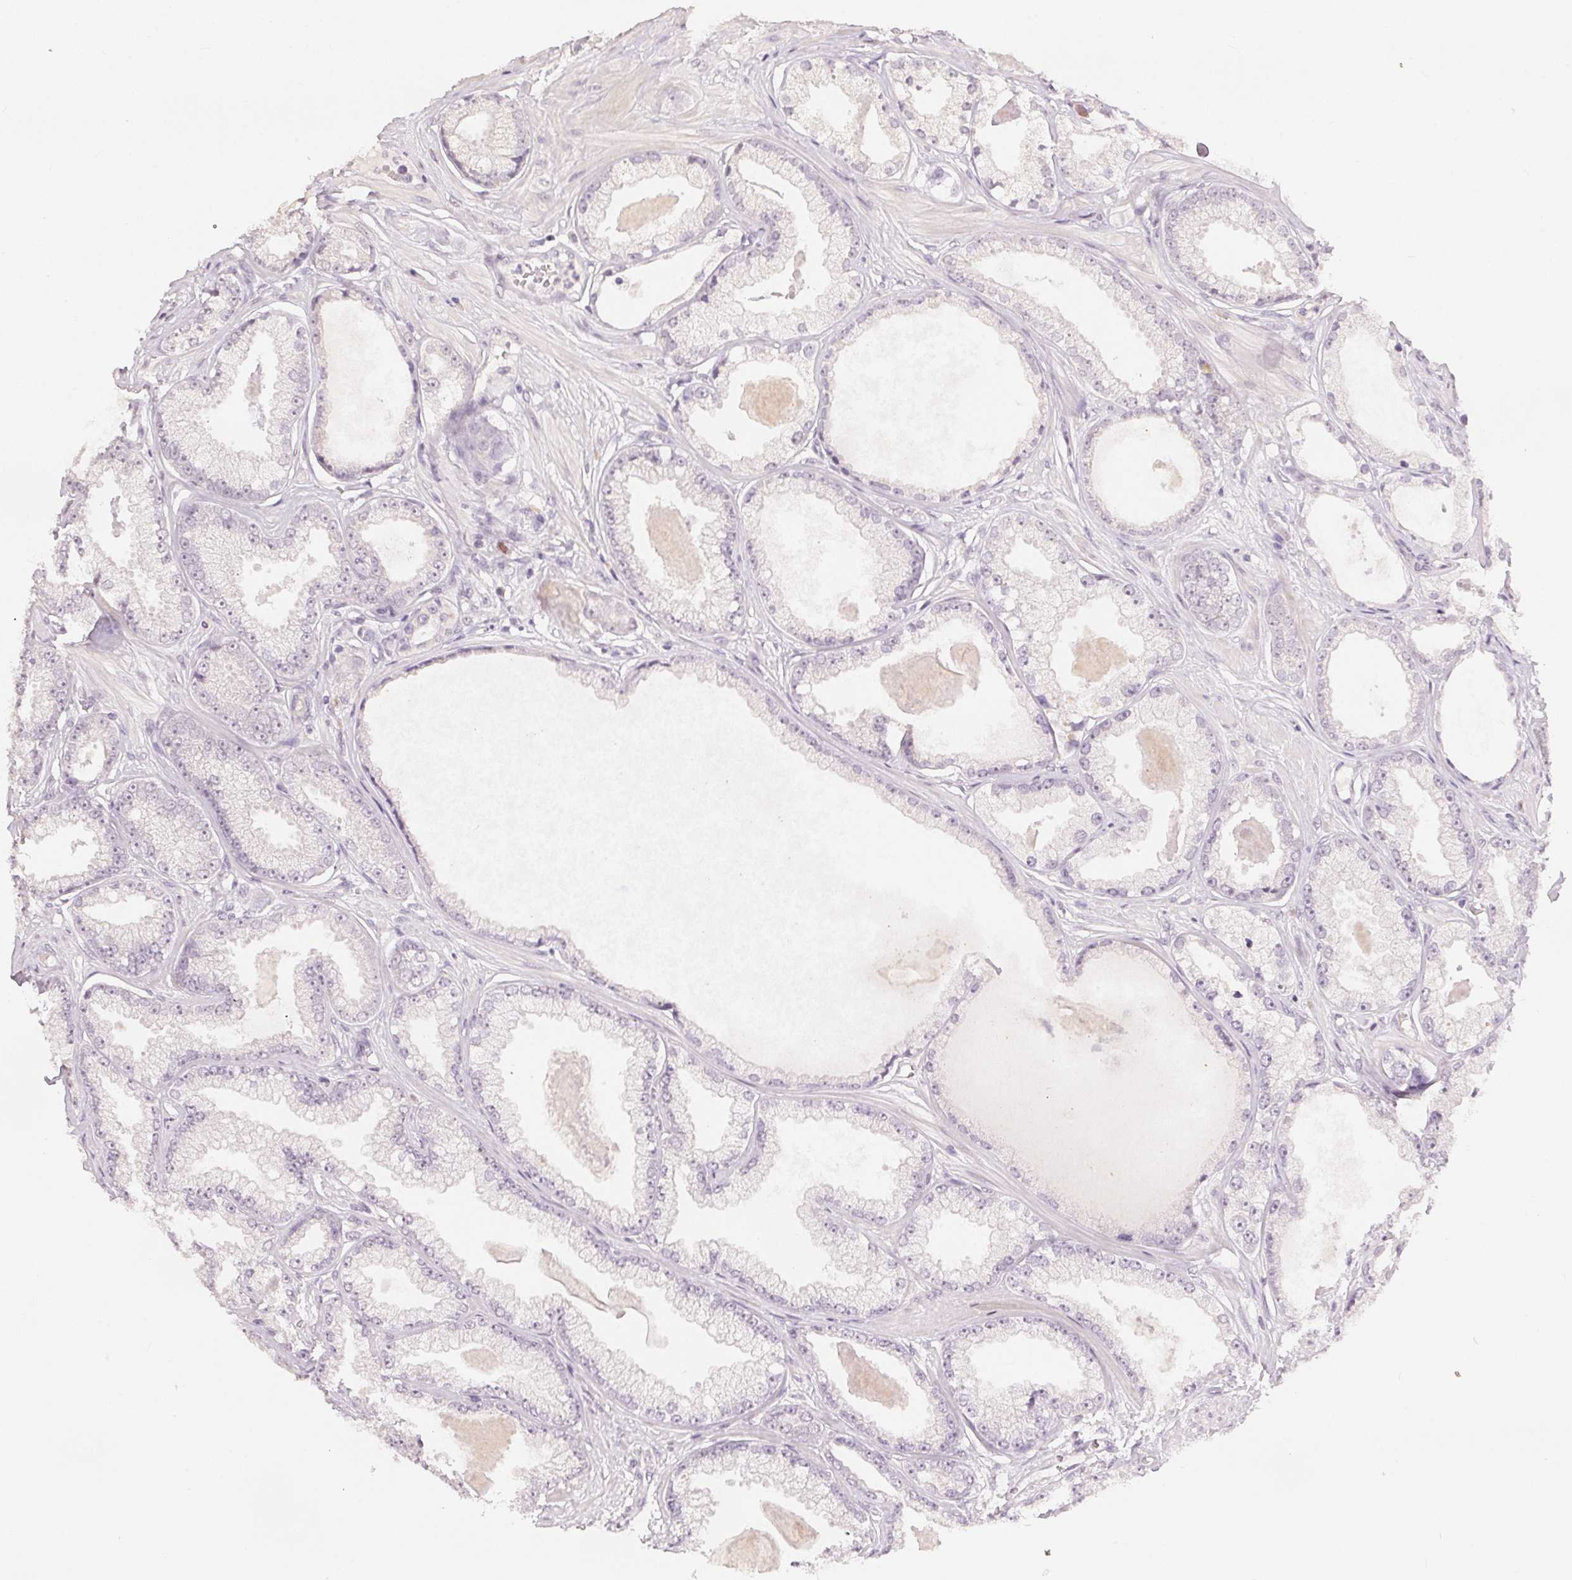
{"staining": {"intensity": "negative", "quantity": "none", "location": "none"}, "tissue": "prostate cancer", "cell_type": "Tumor cells", "image_type": "cancer", "snomed": [{"axis": "morphology", "description": "Adenocarcinoma, Low grade"}, {"axis": "topography", "description": "Prostate"}], "caption": "IHC histopathology image of neoplastic tissue: prostate low-grade adenocarcinoma stained with DAB (3,3'-diaminobenzidine) reveals no significant protein staining in tumor cells.", "gene": "ANLN", "patient": {"sex": "male", "age": 64}}